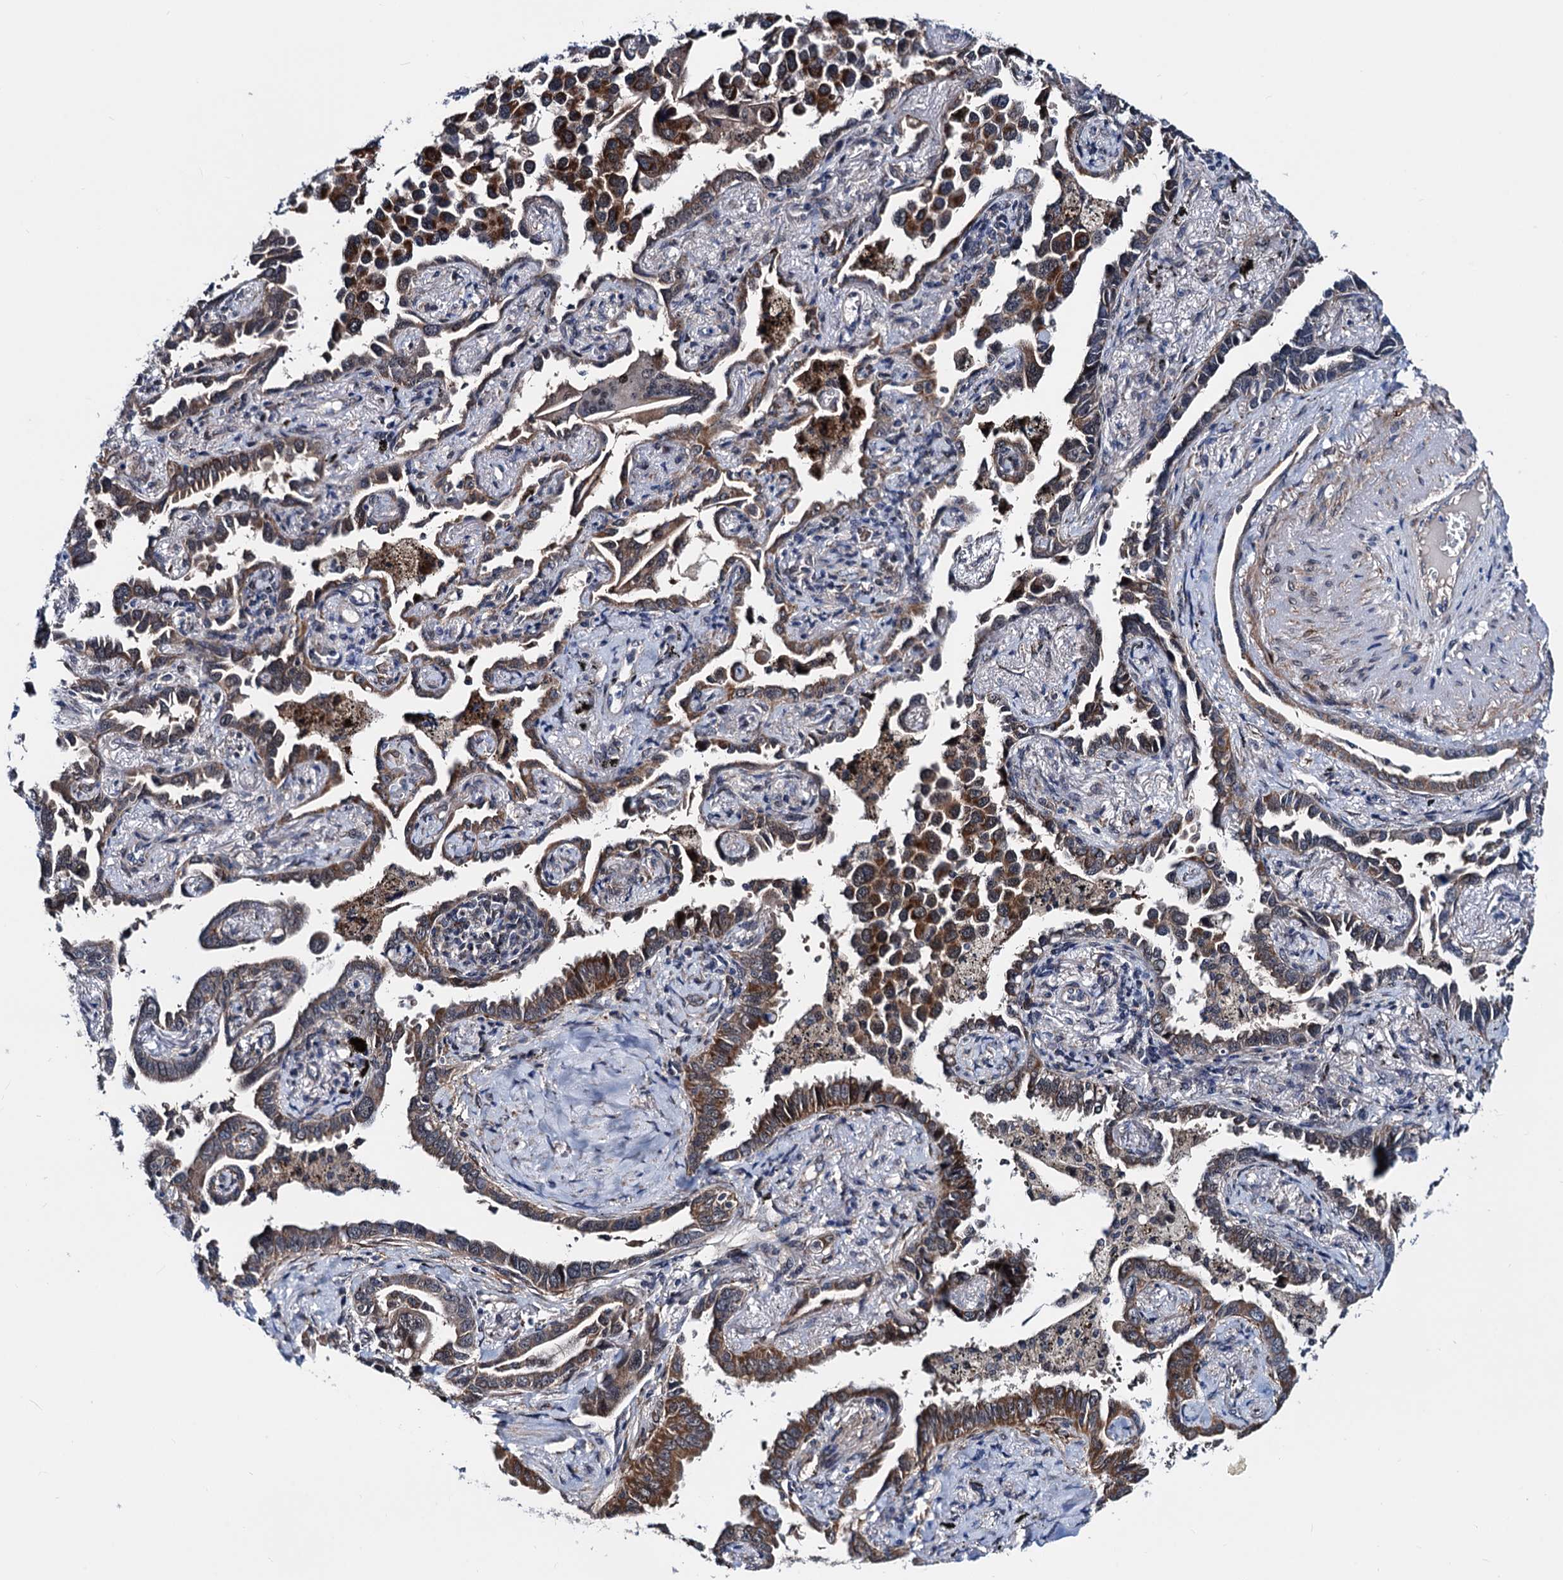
{"staining": {"intensity": "strong", "quantity": ">75%", "location": "cytoplasmic/membranous"}, "tissue": "lung cancer", "cell_type": "Tumor cells", "image_type": "cancer", "snomed": [{"axis": "morphology", "description": "Adenocarcinoma, NOS"}, {"axis": "topography", "description": "Lung"}], "caption": "Human lung cancer (adenocarcinoma) stained for a protein (brown) demonstrates strong cytoplasmic/membranous positive expression in about >75% of tumor cells.", "gene": "COA4", "patient": {"sex": "male", "age": 67}}